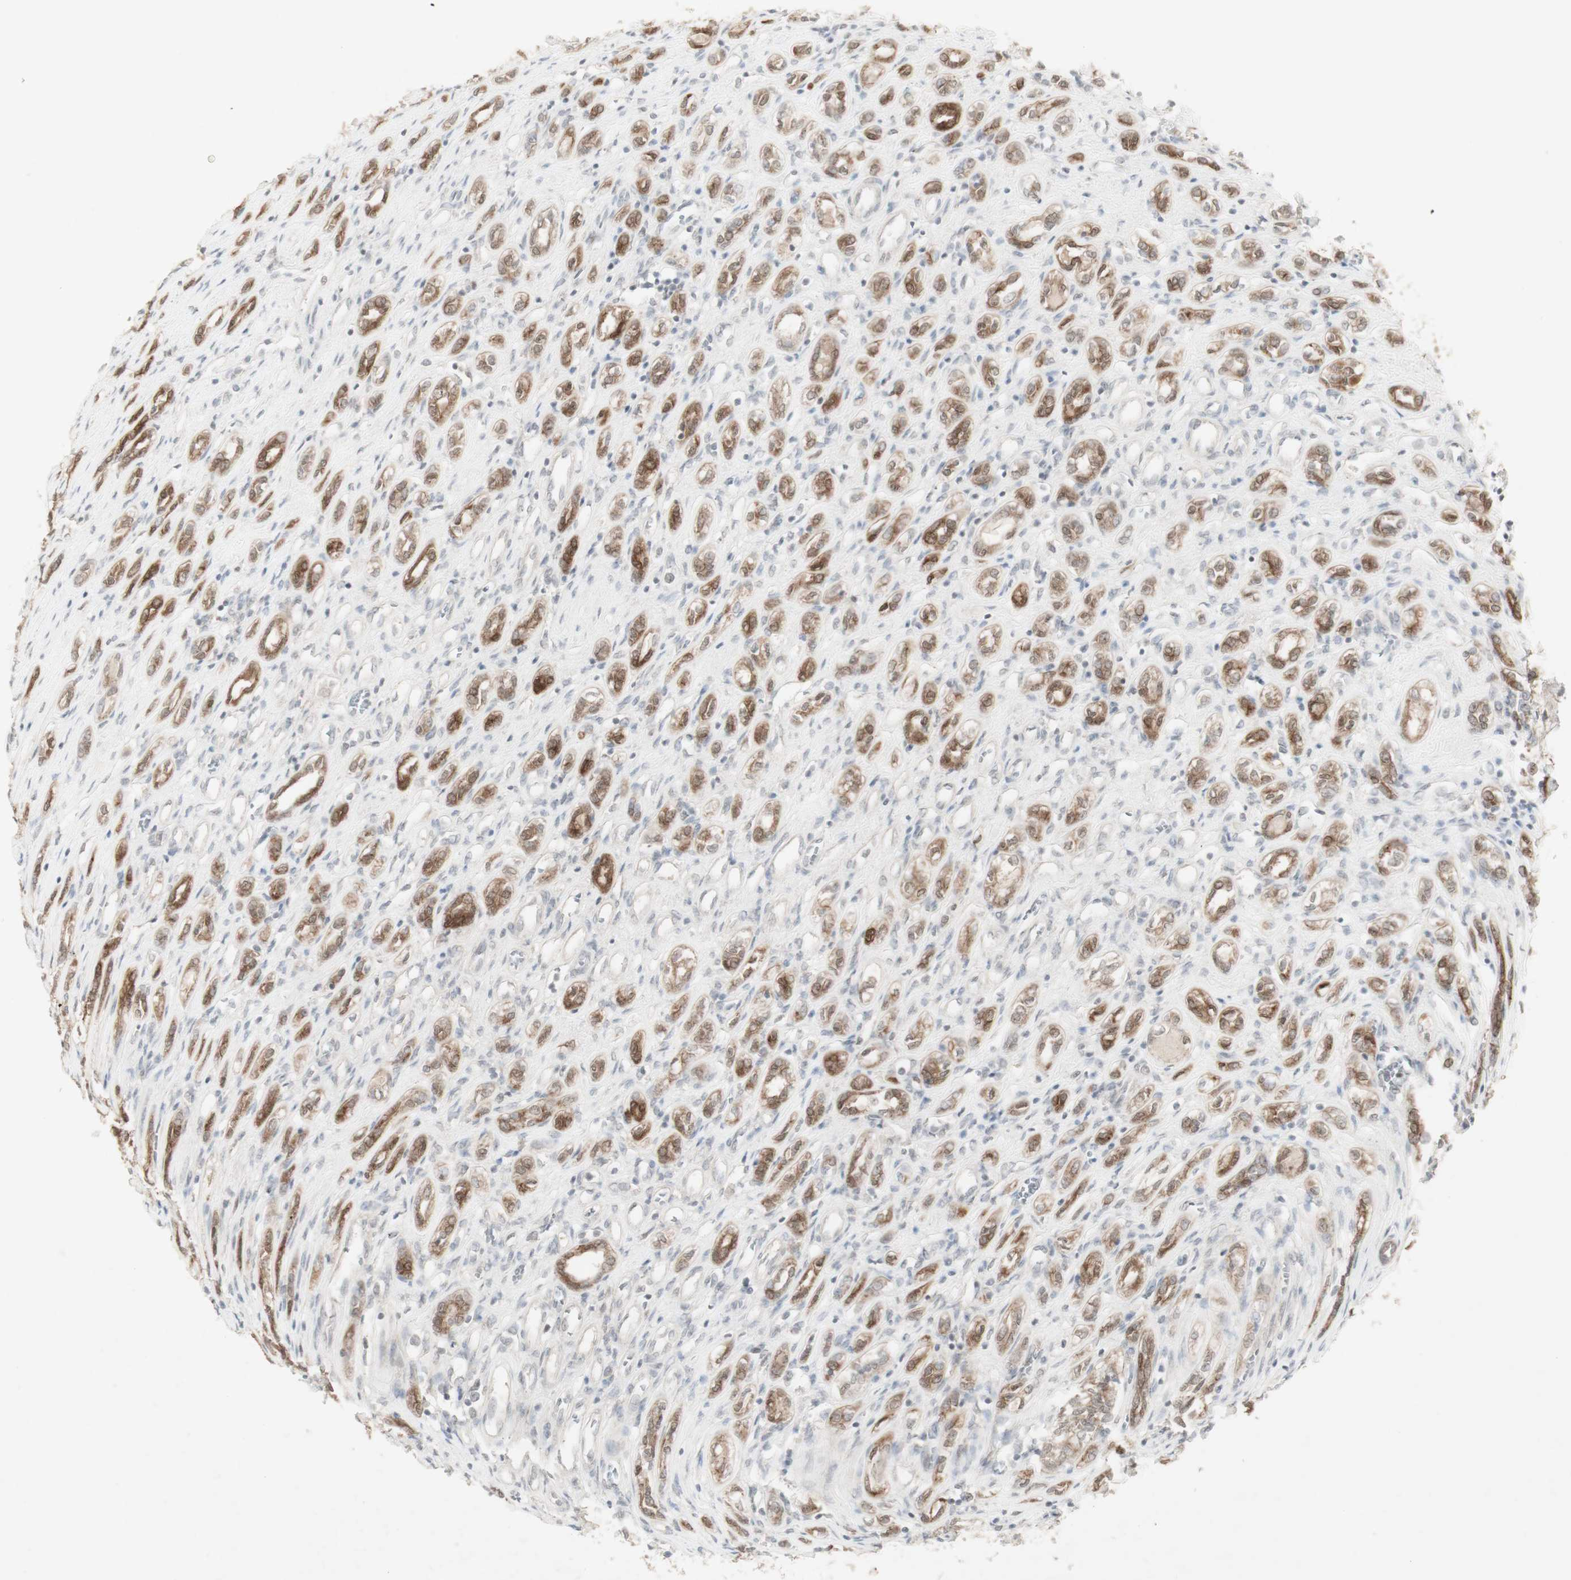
{"staining": {"intensity": "moderate", "quantity": ">75%", "location": "cytoplasmic/membranous"}, "tissue": "renal cancer", "cell_type": "Tumor cells", "image_type": "cancer", "snomed": [{"axis": "morphology", "description": "Adenocarcinoma, NOS"}, {"axis": "topography", "description": "Kidney"}], "caption": "Renal cancer (adenocarcinoma) tissue reveals moderate cytoplasmic/membranous positivity in approximately >75% of tumor cells Immunohistochemistry stains the protein in brown and the nuclei are stained blue.", "gene": "C1orf116", "patient": {"sex": "female", "age": 70}}